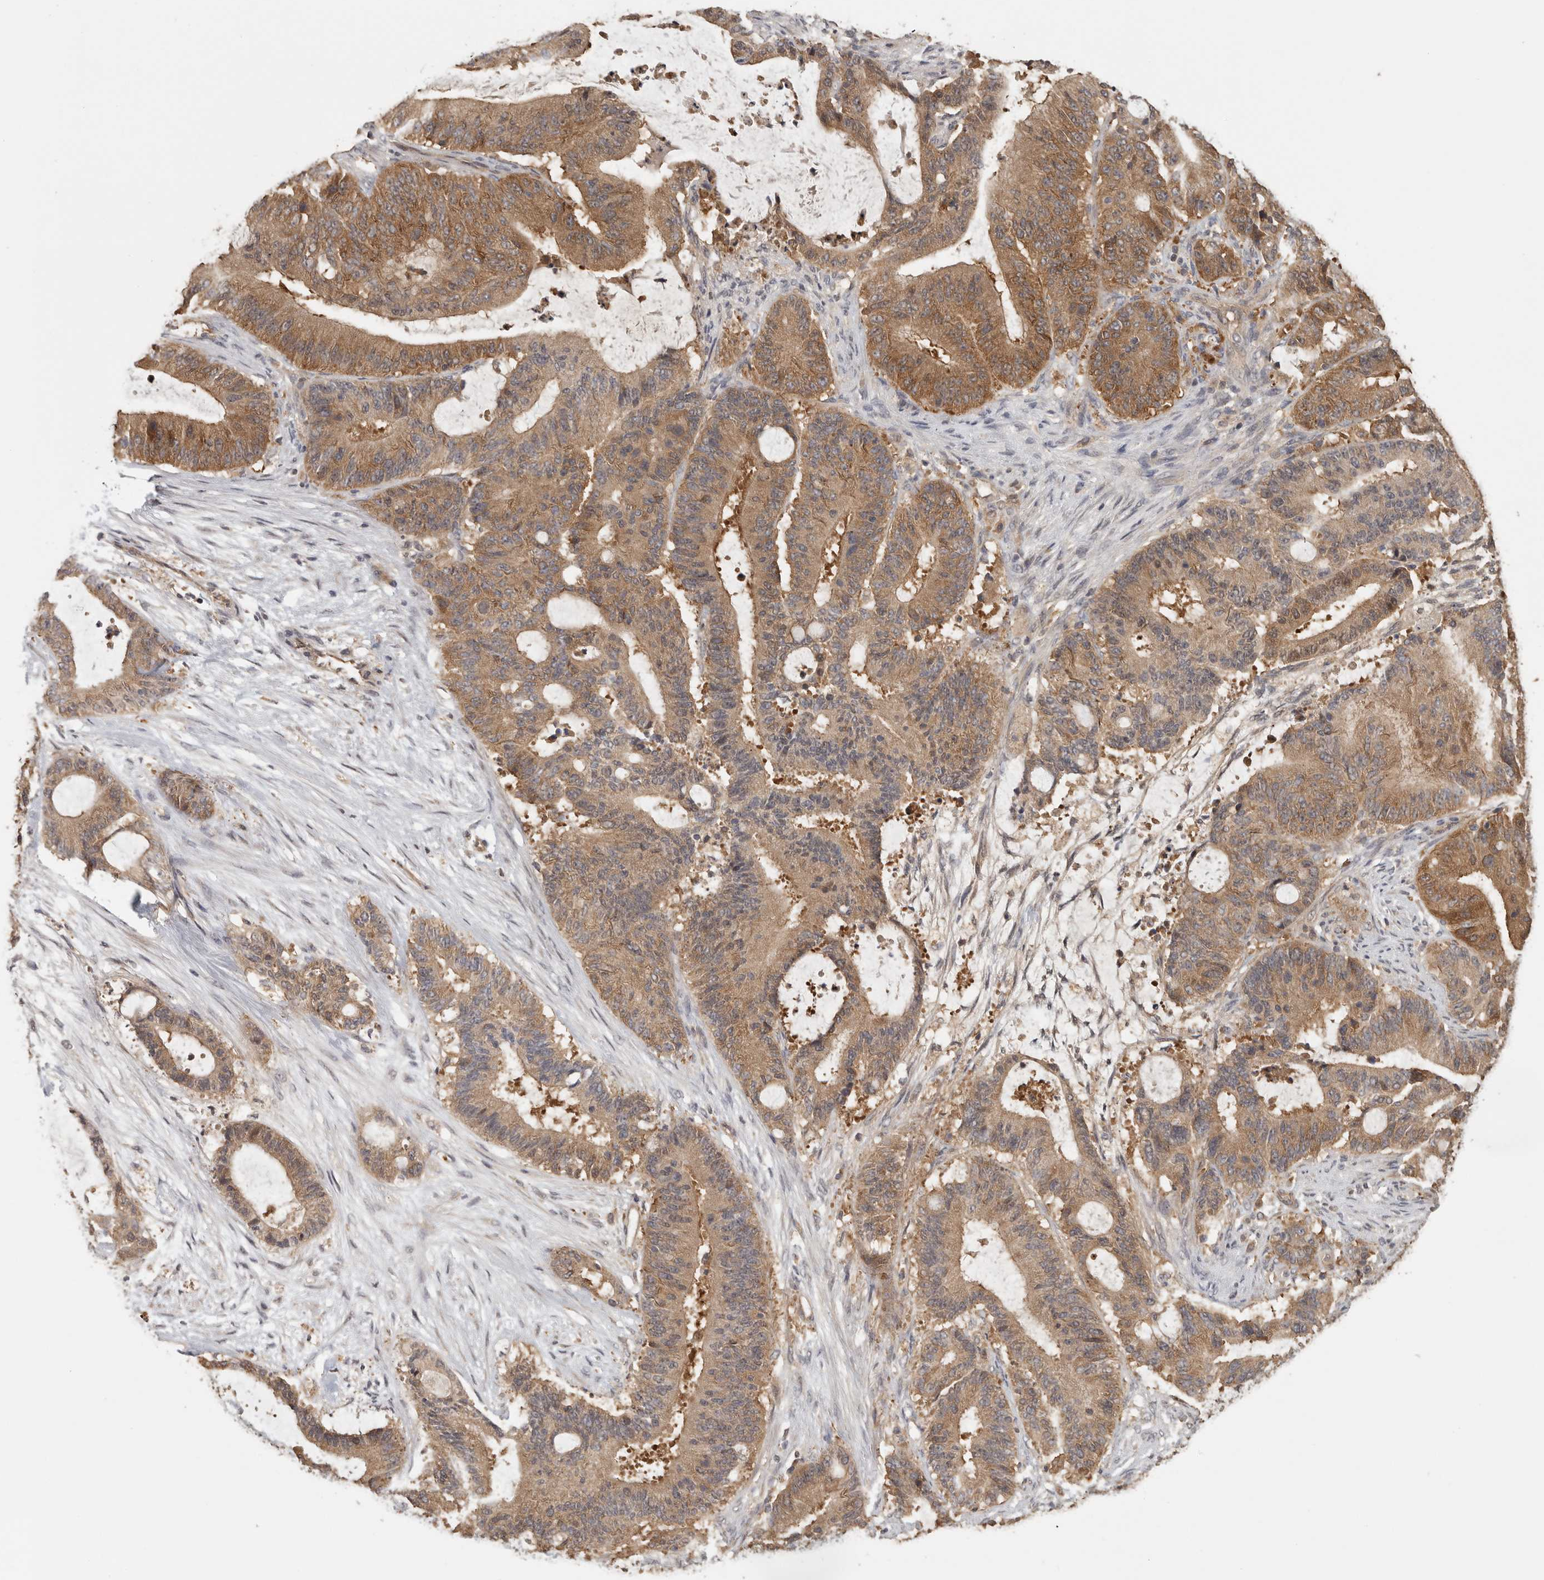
{"staining": {"intensity": "moderate", "quantity": ">75%", "location": "cytoplasmic/membranous"}, "tissue": "liver cancer", "cell_type": "Tumor cells", "image_type": "cancer", "snomed": [{"axis": "morphology", "description": "Normal tissue, NOS"}, {"axis": "morphology", "description": "Cholangiocarcinoma"}, {"axis": "topography", "description": "Liver"}, {"axis": "topography", "description": "Peripheral nerve tissue"}], "caption": "Protein expression analysis of human cholangiocarcinoma (liver) reveals moderate cytoplasmic/membranous positivity in approximately >75% of tumor cells.", "gene": "CCT8", "patient": {"sex": "female", "age": 73}}